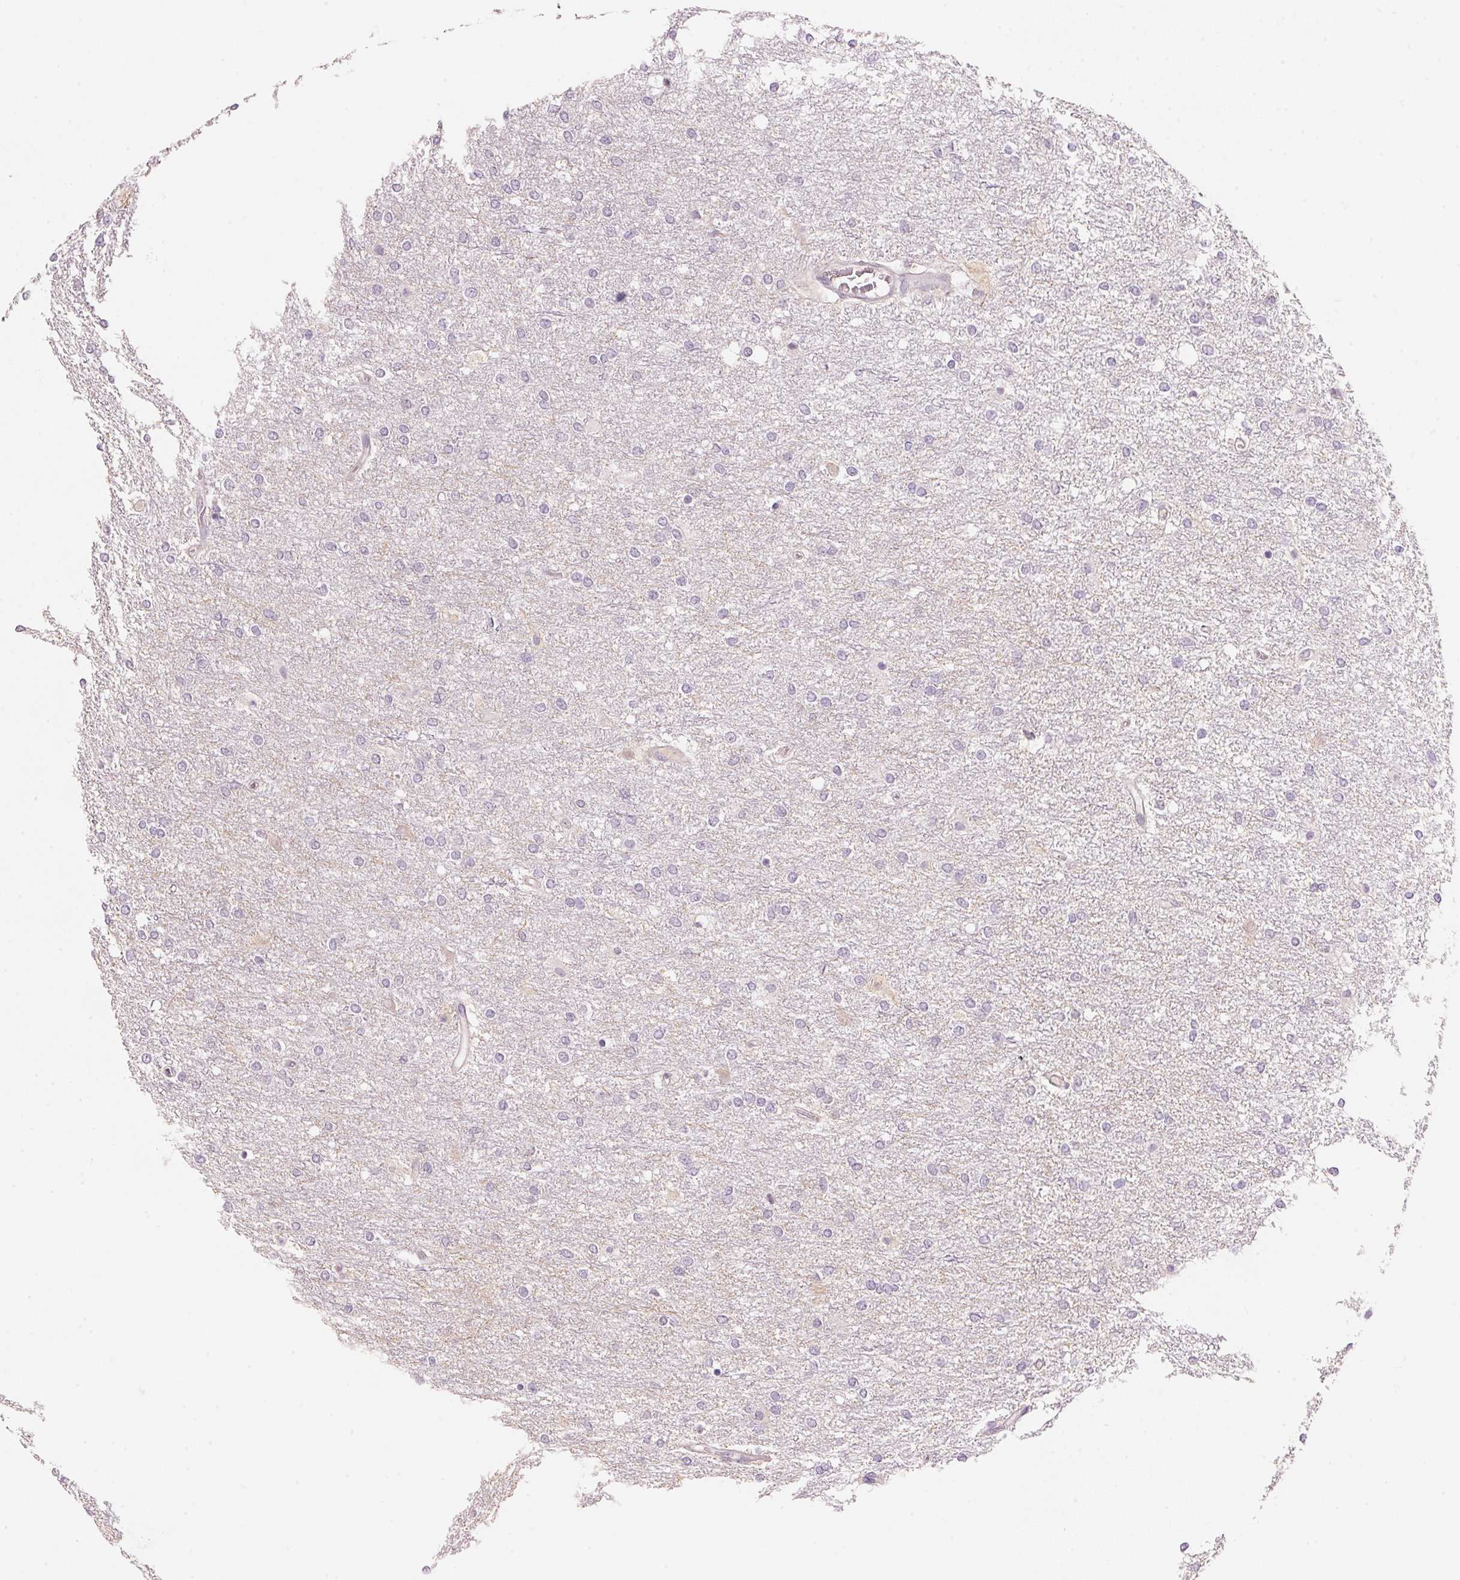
{"staining": {"intensity": "negative", "quantity": "none", "location": "none"}, "tissue": "glioma", "cell_type": "Tumor cells", "image_type": "cancer", "snomed": [{"axis": "morphology", "description": "Glioma, malignant, High grade"}, {"axis": "topography", "description": "Brain"}], "caption": "DAB (3,3'-diaminobenzidine) immunohistochemical staining of human high-grade glioma (malignant) exhibits no significant staining in tumor cells. (DAB IHC with hematoxylin counter stain).", "gene": "CYP11B1", "patient": {"sex": "female", "age": 61}}